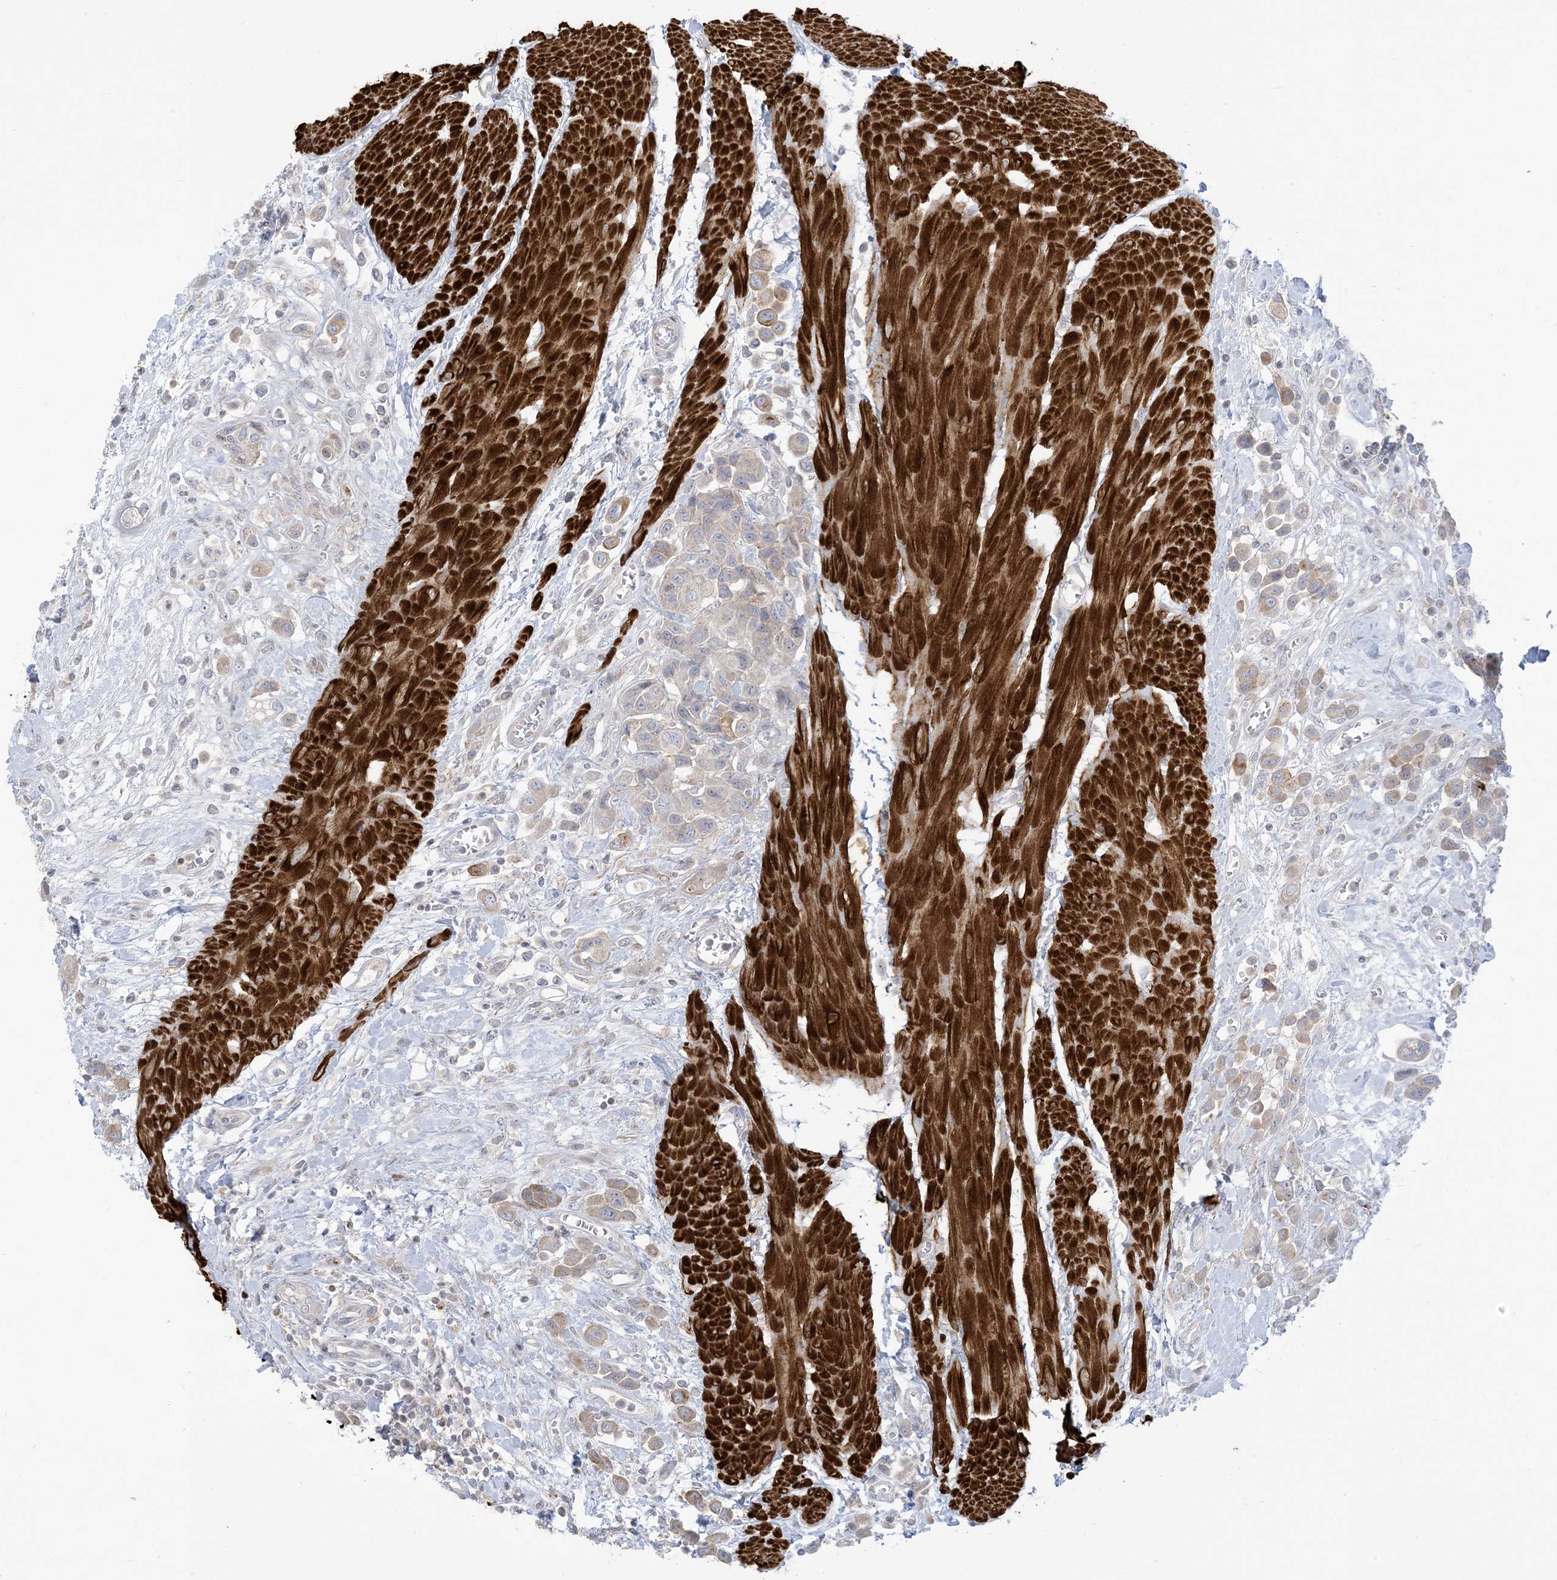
{"staining": {"intensity": "weak", "quantity": "25%-75%", "location": "cytoplasmic/membranous"}, "tissue": "urothelial cancer", "cell_type": "Tumor cells", "image_type": "cancer", "snomed": [{"axis": "morphology", "description": "Urothelial carcinoma, High grade"}, {"axis": "topography", "description": "Urinary bladder"}], "caption": "This is a histology image of immunohistochemistry (IHC) staining of urothelial carcinoma (high-grade), which shows weak expression in the cytoplasmic/membranous of tumor cells.", "gene": "AFTPH", "patient": {"sex": "male", "age": 50}}